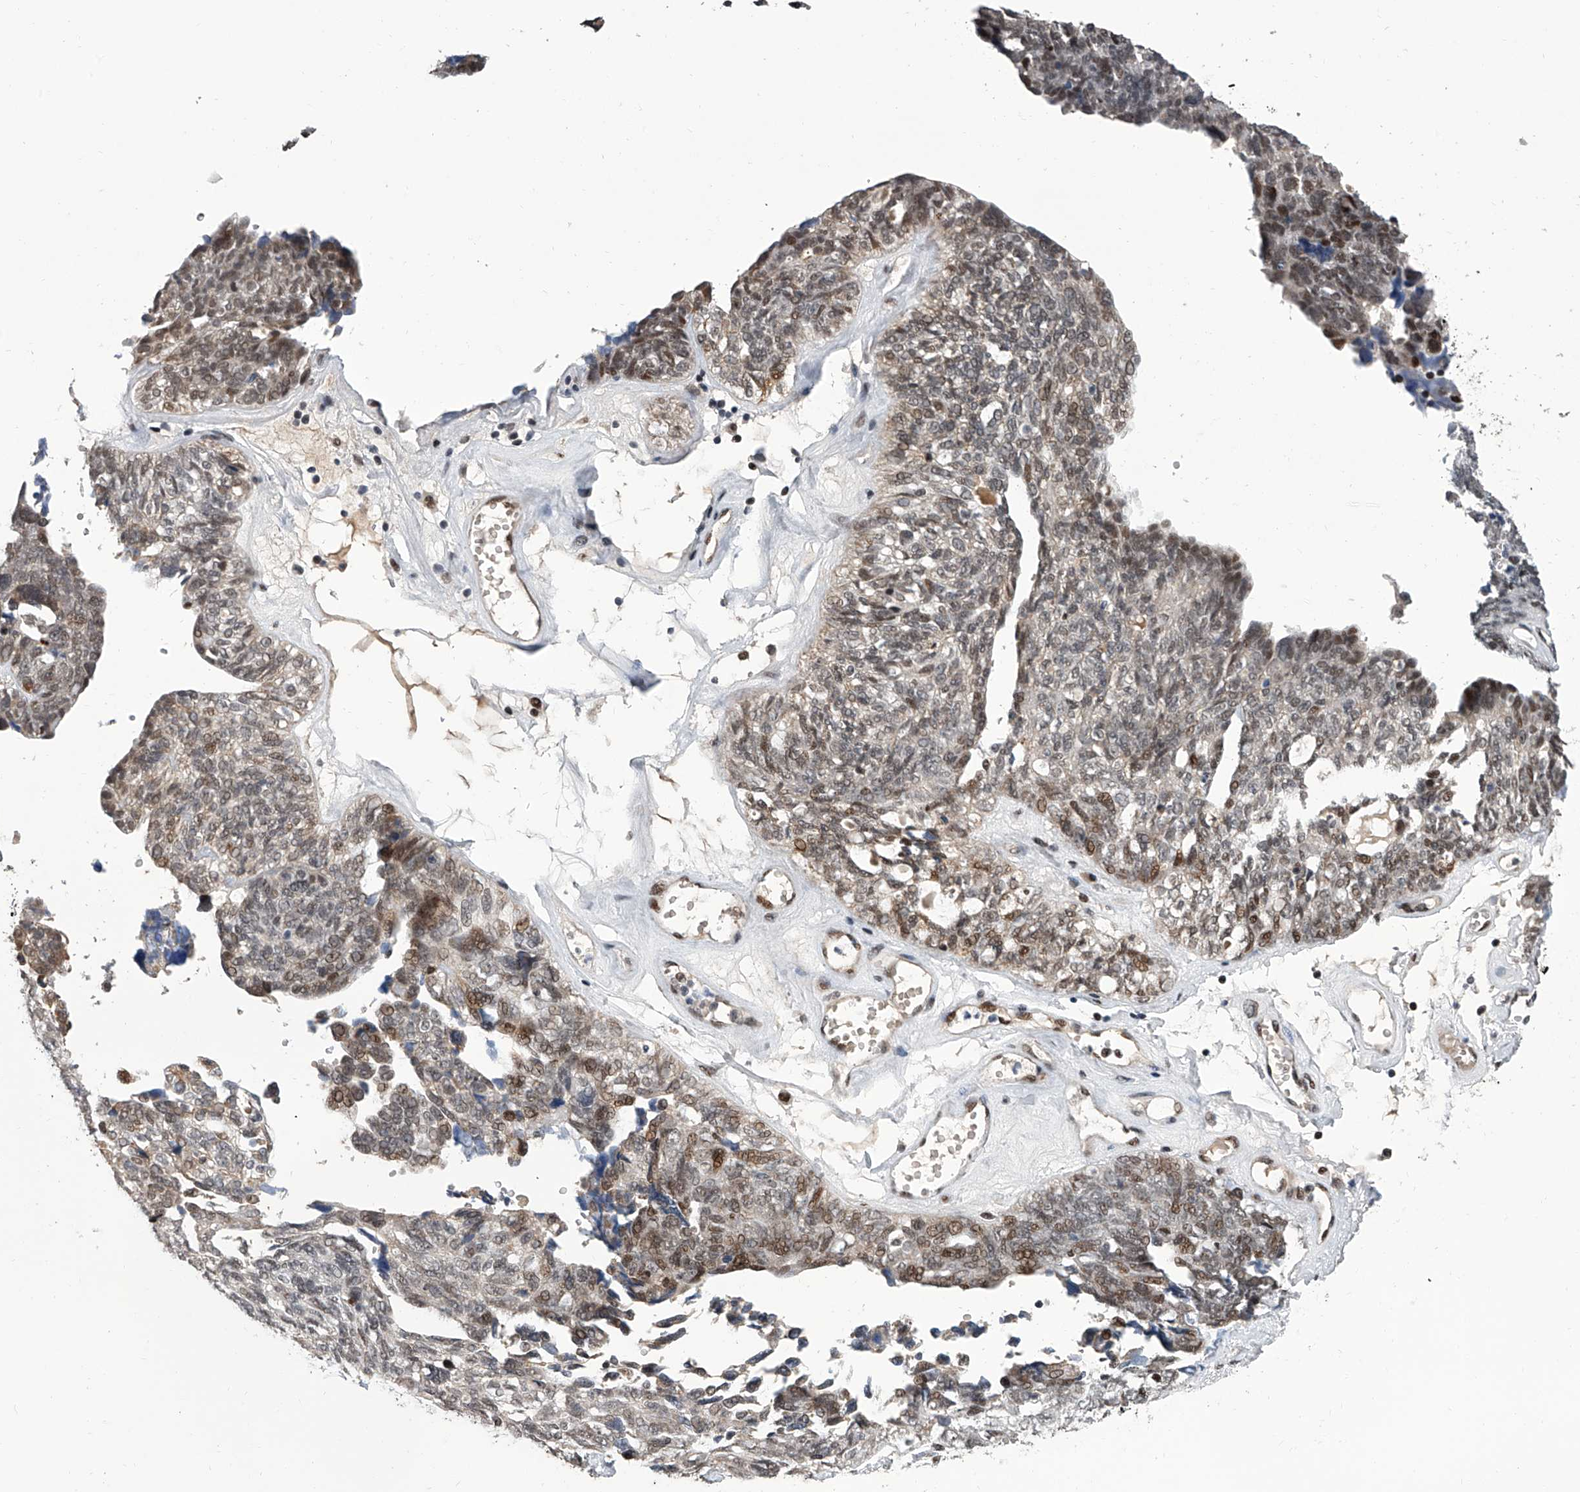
{"staining": {"intensity": "moderate", "quantity": "25%-75%", "location": "nuclear"}, "tissue": "ovarian cancer", "cell_type": "Tumor cells", "image_type": "cancer", "snomed": [{"axis": "morphology", "description": "Cystadenocarcinoma, serous, NOS"}, {"axis": "topography", "description": "Ovary"}], "caption": "The image exhibits a brown stain indicating the presence of a protein in the nuclear of tumor cells in ovarian cancer (serous cystadenocarcinoma).", "gene": "ZNF426", "patient": {"sex": "female", "age": 79}}